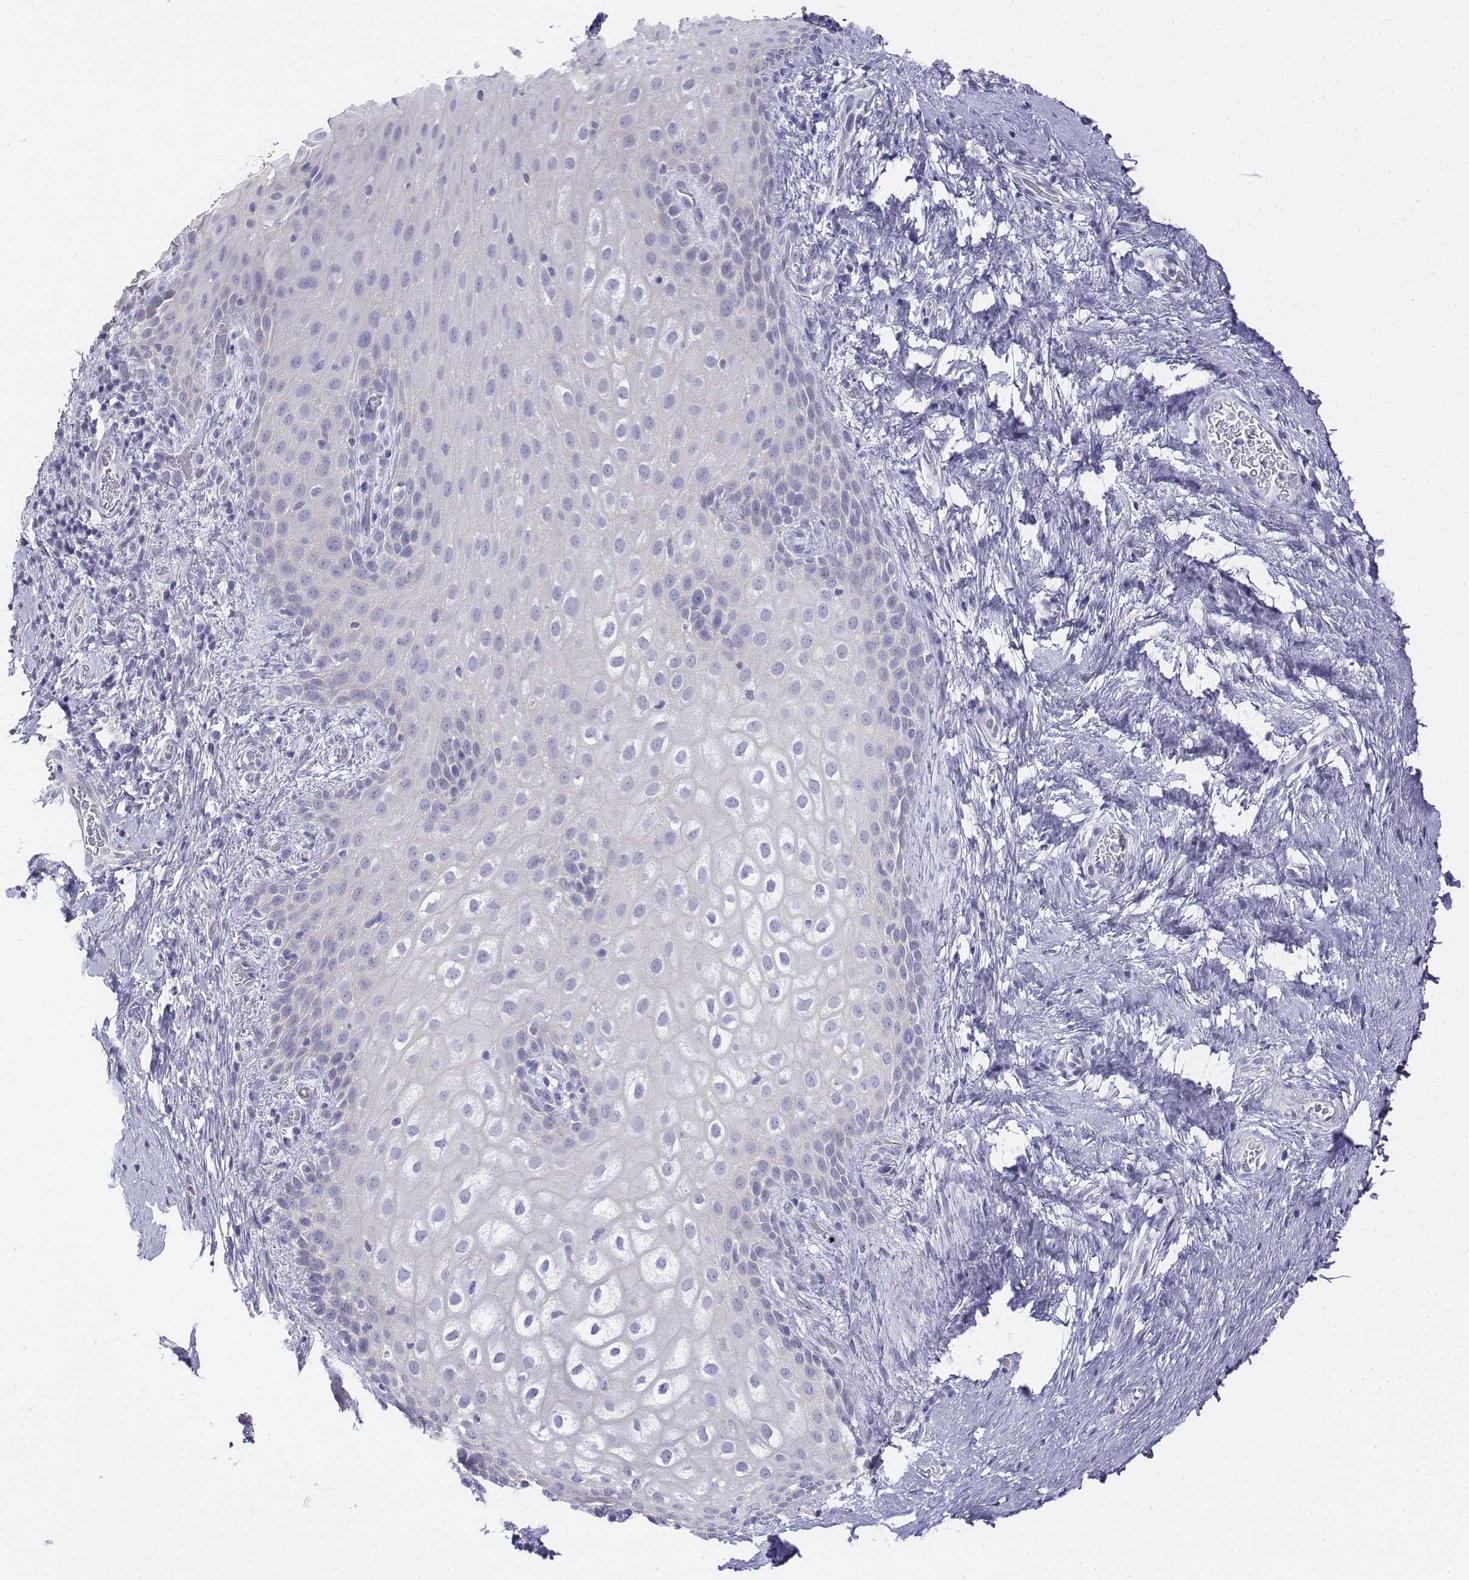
{"staining": {"intensity": "negative", "quantity": "none", "location": "none"}, "tissue": "skin", "cell_type": "Epidermal cells", "image_type": "normal", "snomed": [{"axis": "morphology", "description": "Normal tissue, NOS"}, {"axis": "topography", "description": "Anal"}], "caption": "Immunohistochemistry (IHC) micrograph of benign skin: skin stained with DAB (3,3'-diaminobenzidine) reveals no significant protein staining in epidermal cells. (DAB IHC visualized using brightfield microscopy, high magnification).", "gene": "LGSN", "patient": {"sex": "female", "age": 46}}